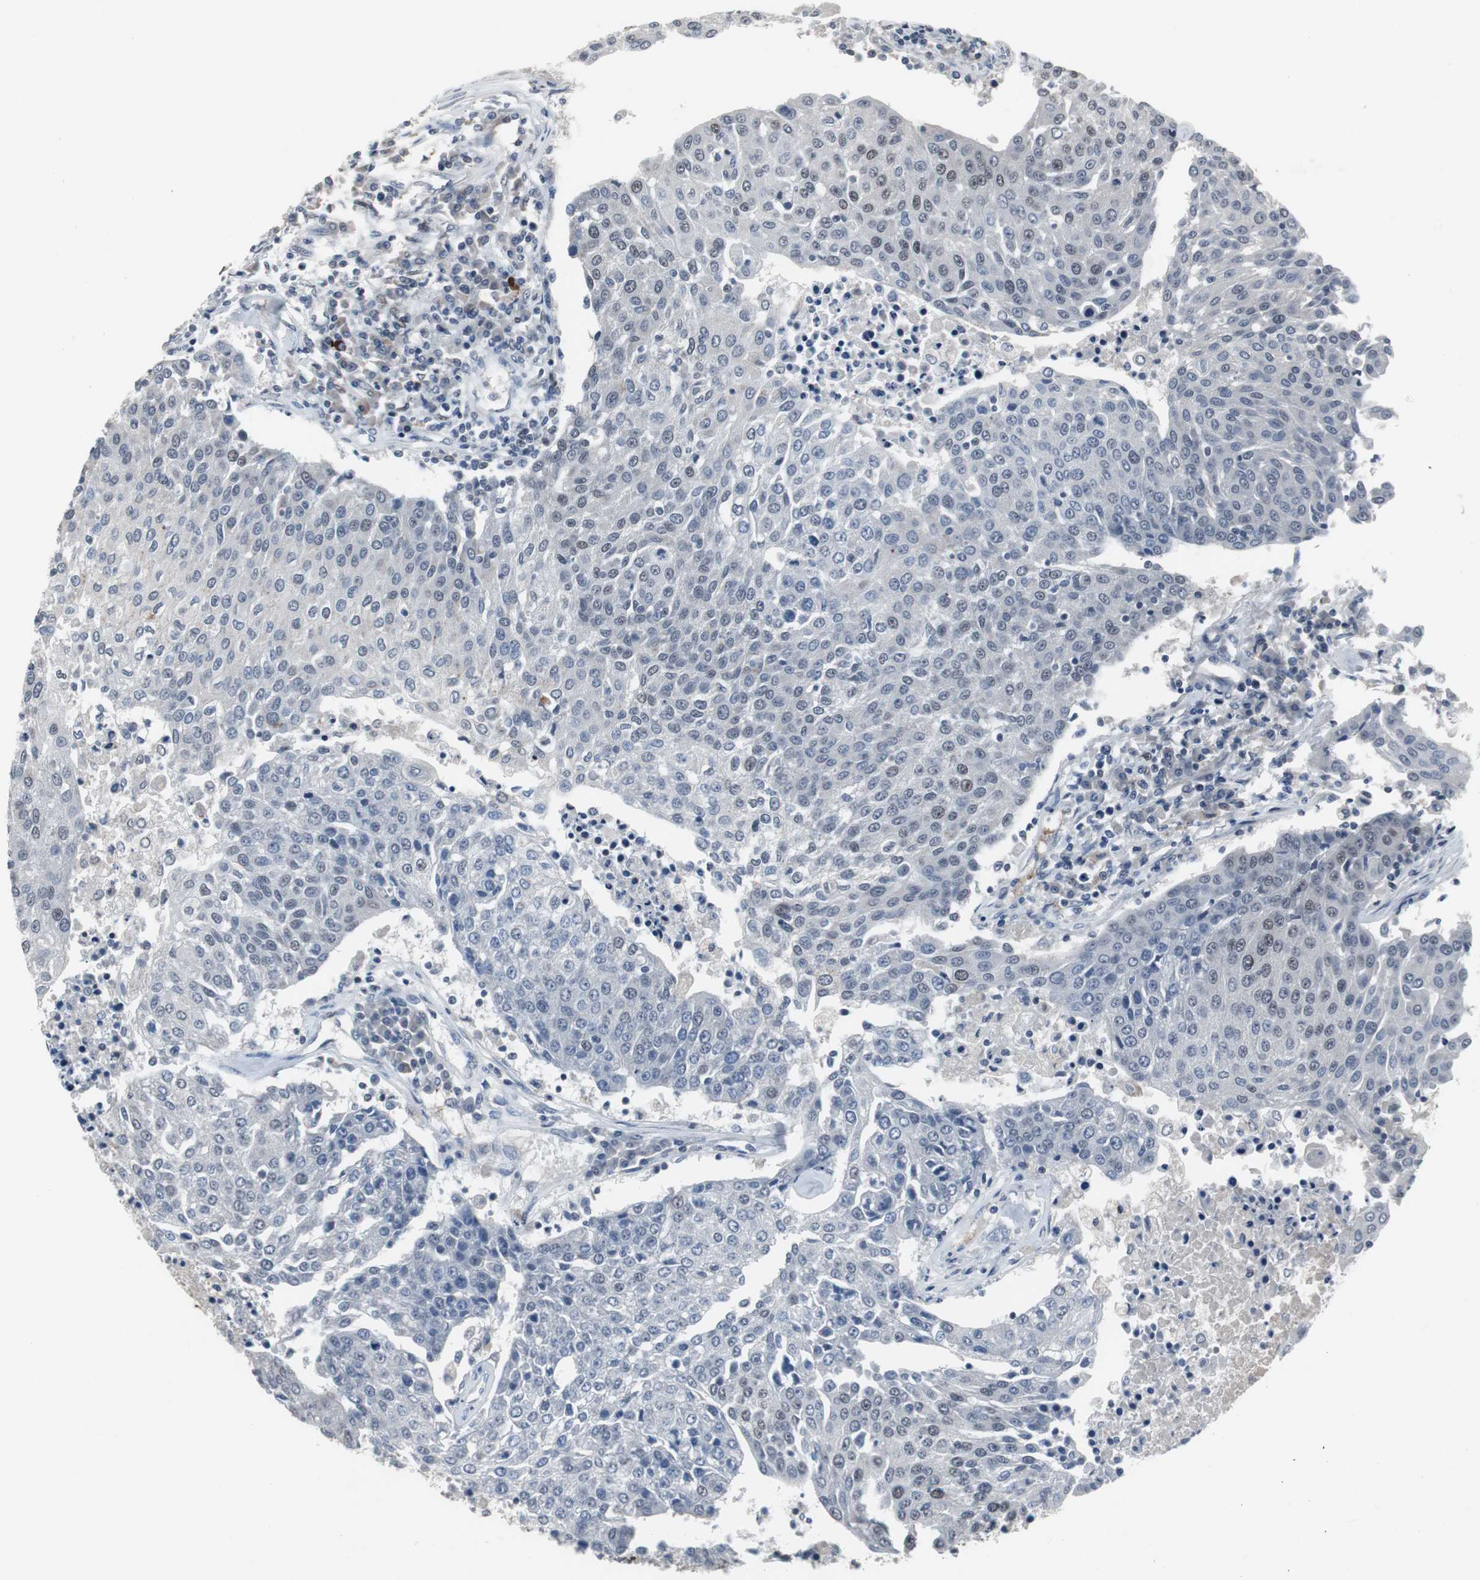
{"staining": {"intensity": "weak", "quantity": "<25%", "location": "nuclear"}, "tissue": "urothelial cancer", "cell_type": "Tumor cells", "image_type": "cancer", "snomed": [{"axis": "morphology", "description": "Urothelial carcinoma, High grade"}, {"axis": "topography", "description": "Urinary bladder"}], "caption": "A histopathology image of human high-grade urothelial carcinoma is negative for staining in tumor cells. (DAB (3,3'-diaminobenzidine) IHC visualized using brightfield microscopy, high magnification).", "gene": "FOXP4", "patient": {"sex": "female", "age": 85}}